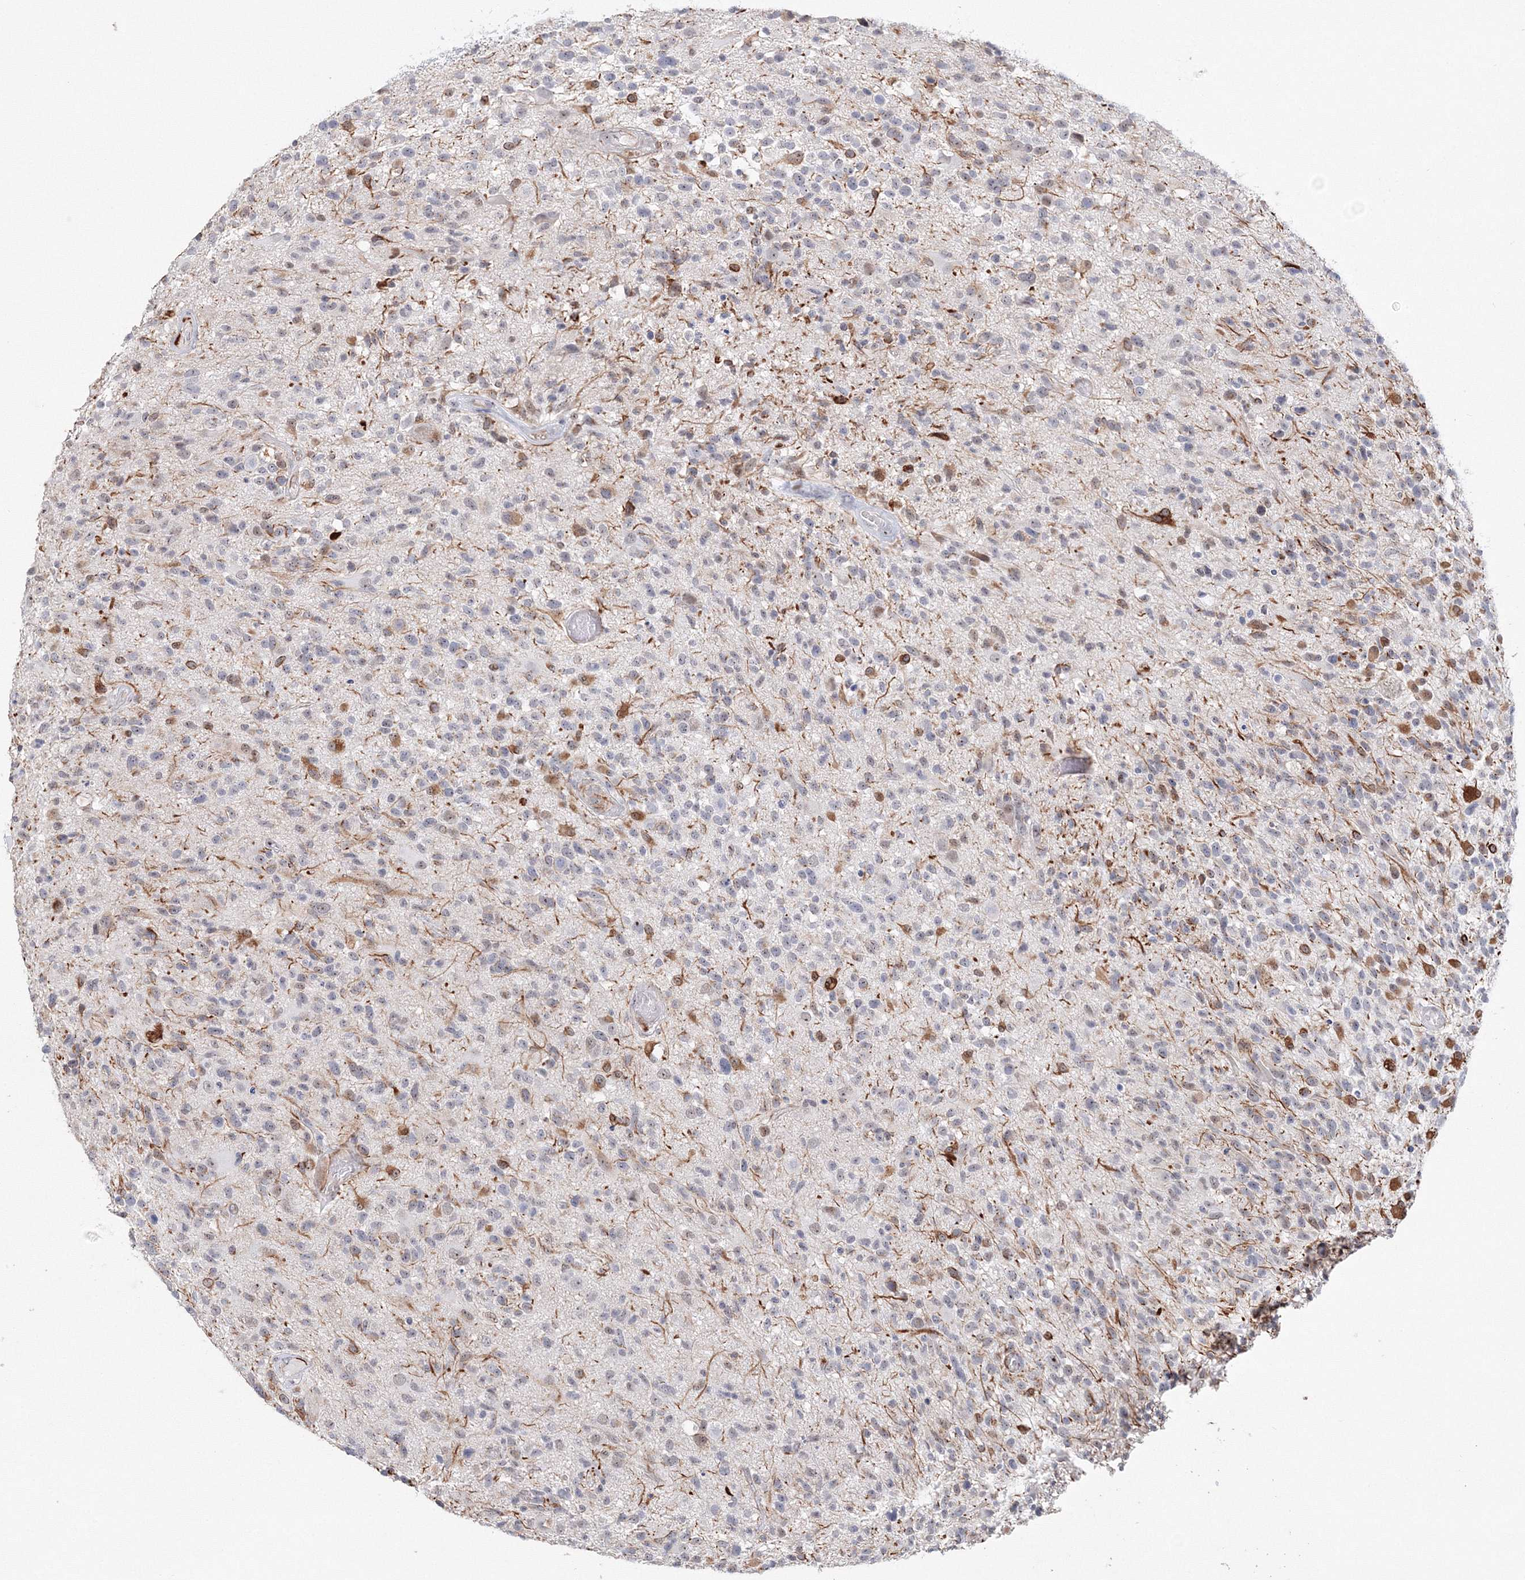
{"staining": {"intensity": "moderate", "quantity": "<25%", "location": "cytoplasmic/membranous,nuclear"}, "tissue": "glioma", "cell_type": "Tumor cells", "image_type": "cancer", "snomed": [{"axis": "morphology", "description": "Glioma, malignant, High grade"}, {"axis": "morphology", "description": "Glioblastoma, NOS"}, {"axis": "topography", "description": "Brain"}], "caption": "Immunohistochemical staining of malignant glioma (high-grade) displays low levels of moderate cytoplasmic/membranous and nuclear protein staining in approximately <25% of tumor cells. The protein is stained brown, and the nuclei are stained in blue (DAB IHC with brightfield microscopy, high magnification).", "gene": "SIRT7", "patient": {"sex": "male", "age": 60}}